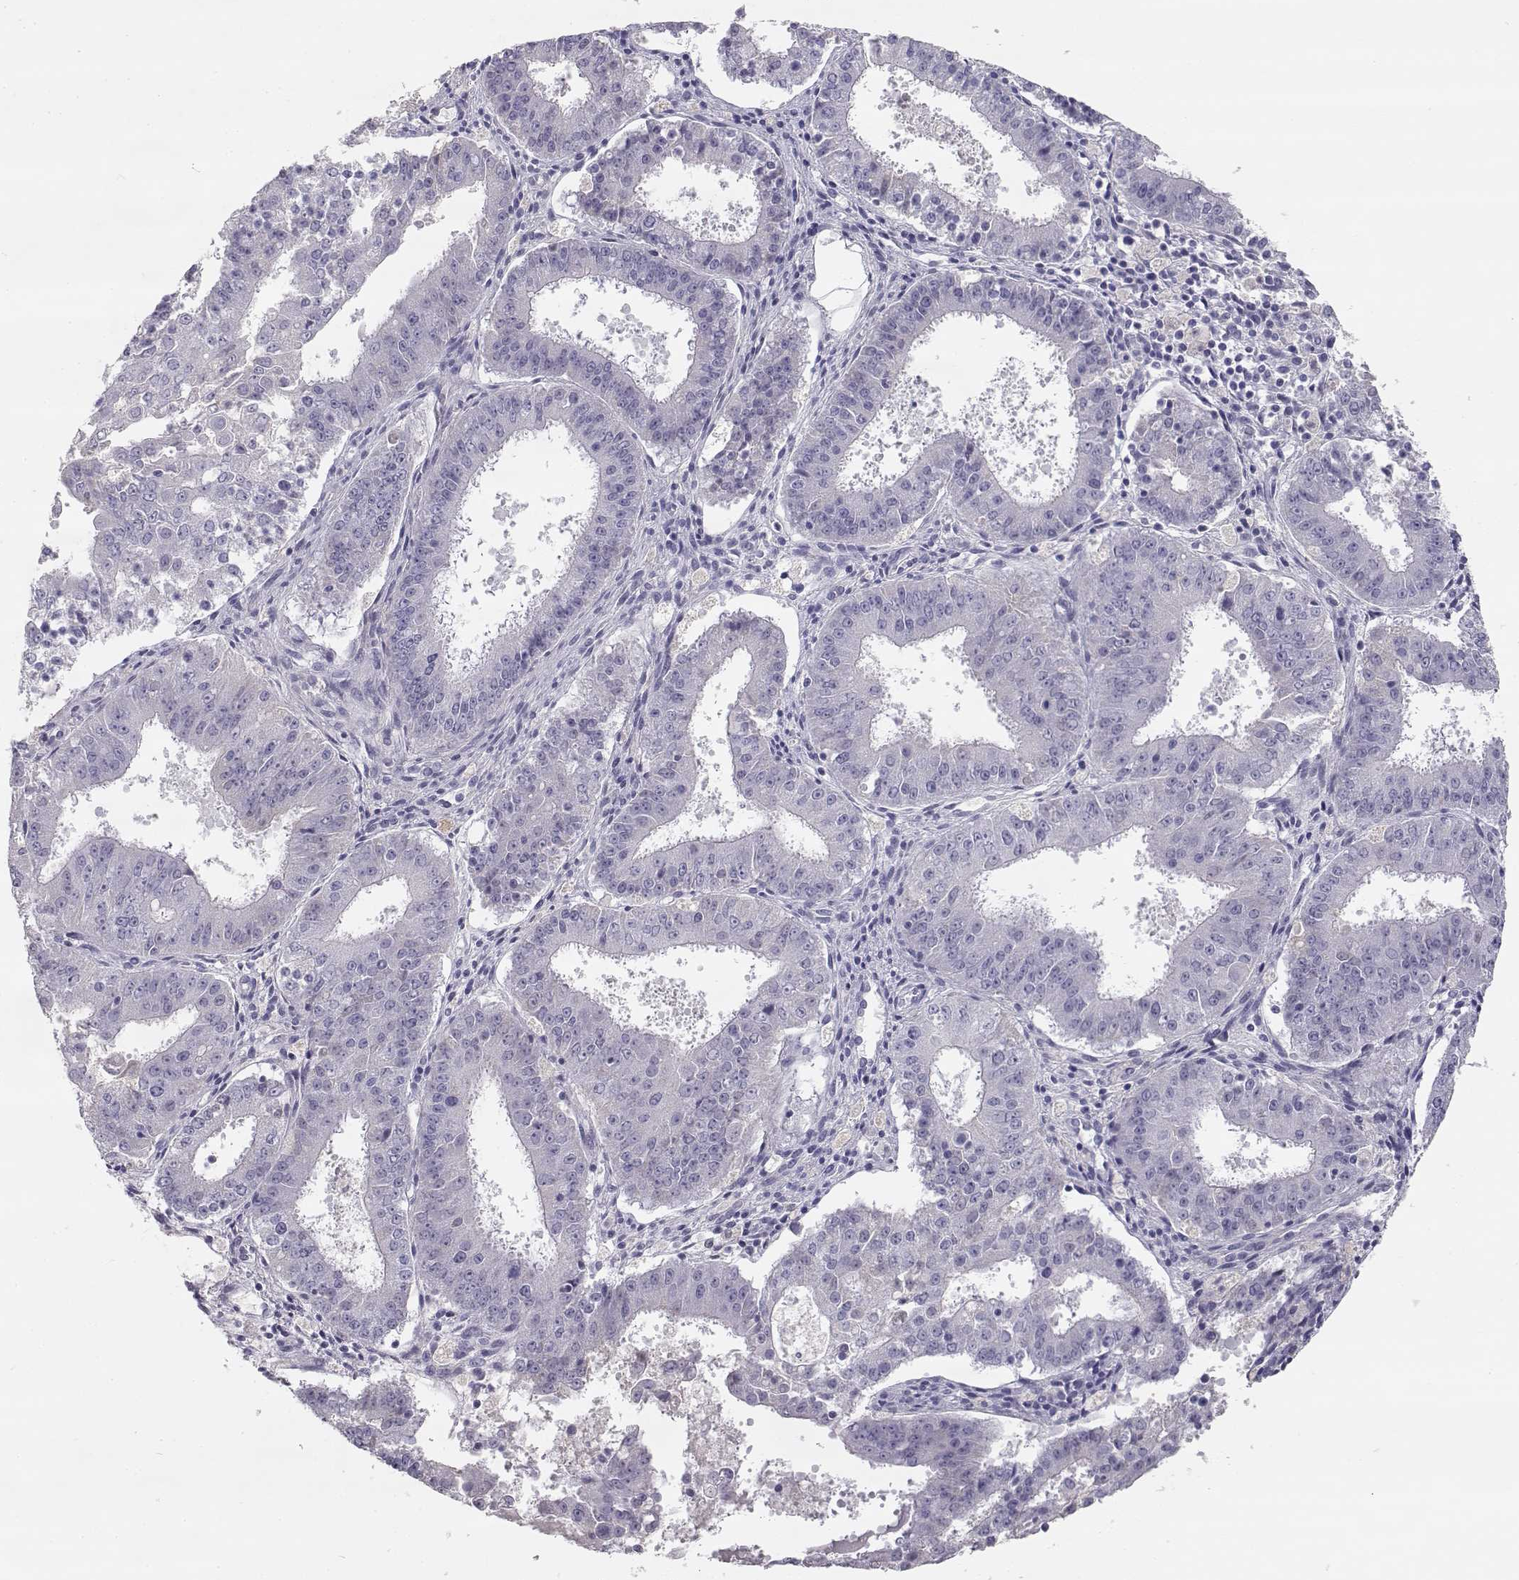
{"staining": {"intensity": "negative", "quantity": "none", "location": "none"}, "tissue": "ovarian cancer", "cell_type": "Tumor cells", "image_type": "cancer", "snomed": [{"axis": "morphology", "description": "Carcinoma, endometroid"}, {"axis": "topography", "description": "Ovary"}], "caption": "Immunohistochemistry (IHC) photomicrograph of neoplastic tissue: ovarian endometroid carcinoma stained with DAB (3,3'-diaminobenzidine) shows no significant protein positivity in tumor cells. (DAB IHC with hematoxylin counter stain).", "gene": "SLCO6A1", "patient": {"sex": "female", "age": 42}}